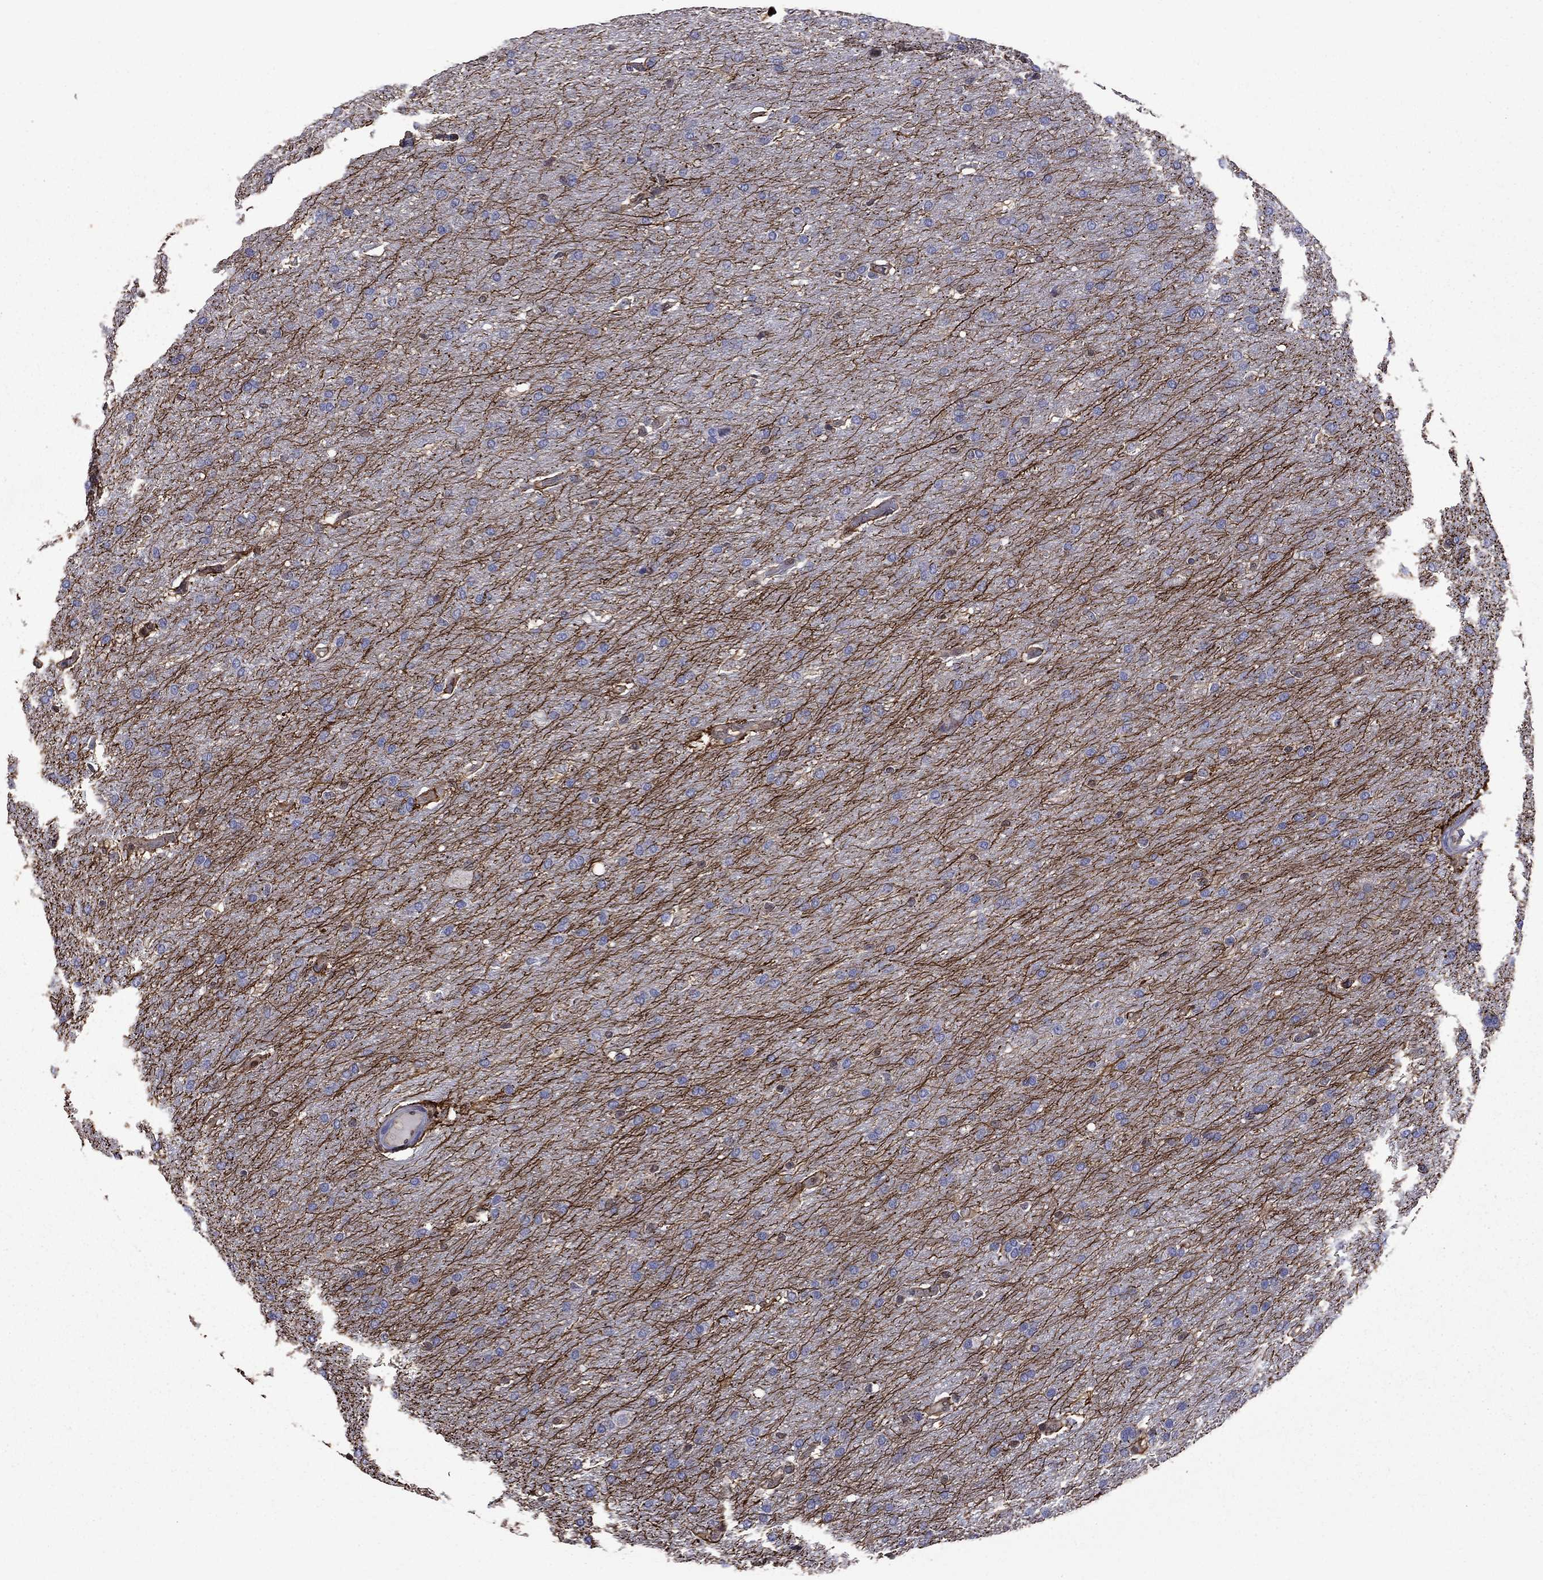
{"staining": {"intensity": "negative", "quantity": "none", "location": "none"}, "tissue": "glioma", "cell_type": "Tumor cells", "image_type": "cancer", "snomed": [{"axis": "morphology", "description": "Glioma, malignant, Low grade"}, {"axis": "topography", "description": "Brain"}], "caption": "Immunohistochemistry (IHC) histopathology image of neoplastic tissue: human malignant low-grade glioma stained with DAB (3,3'-diaminobenzidine) exhibits no significant protein expression in tumor cells.", "gene": "APPBP2", "patient": {"sex": "female", "age": 37}}